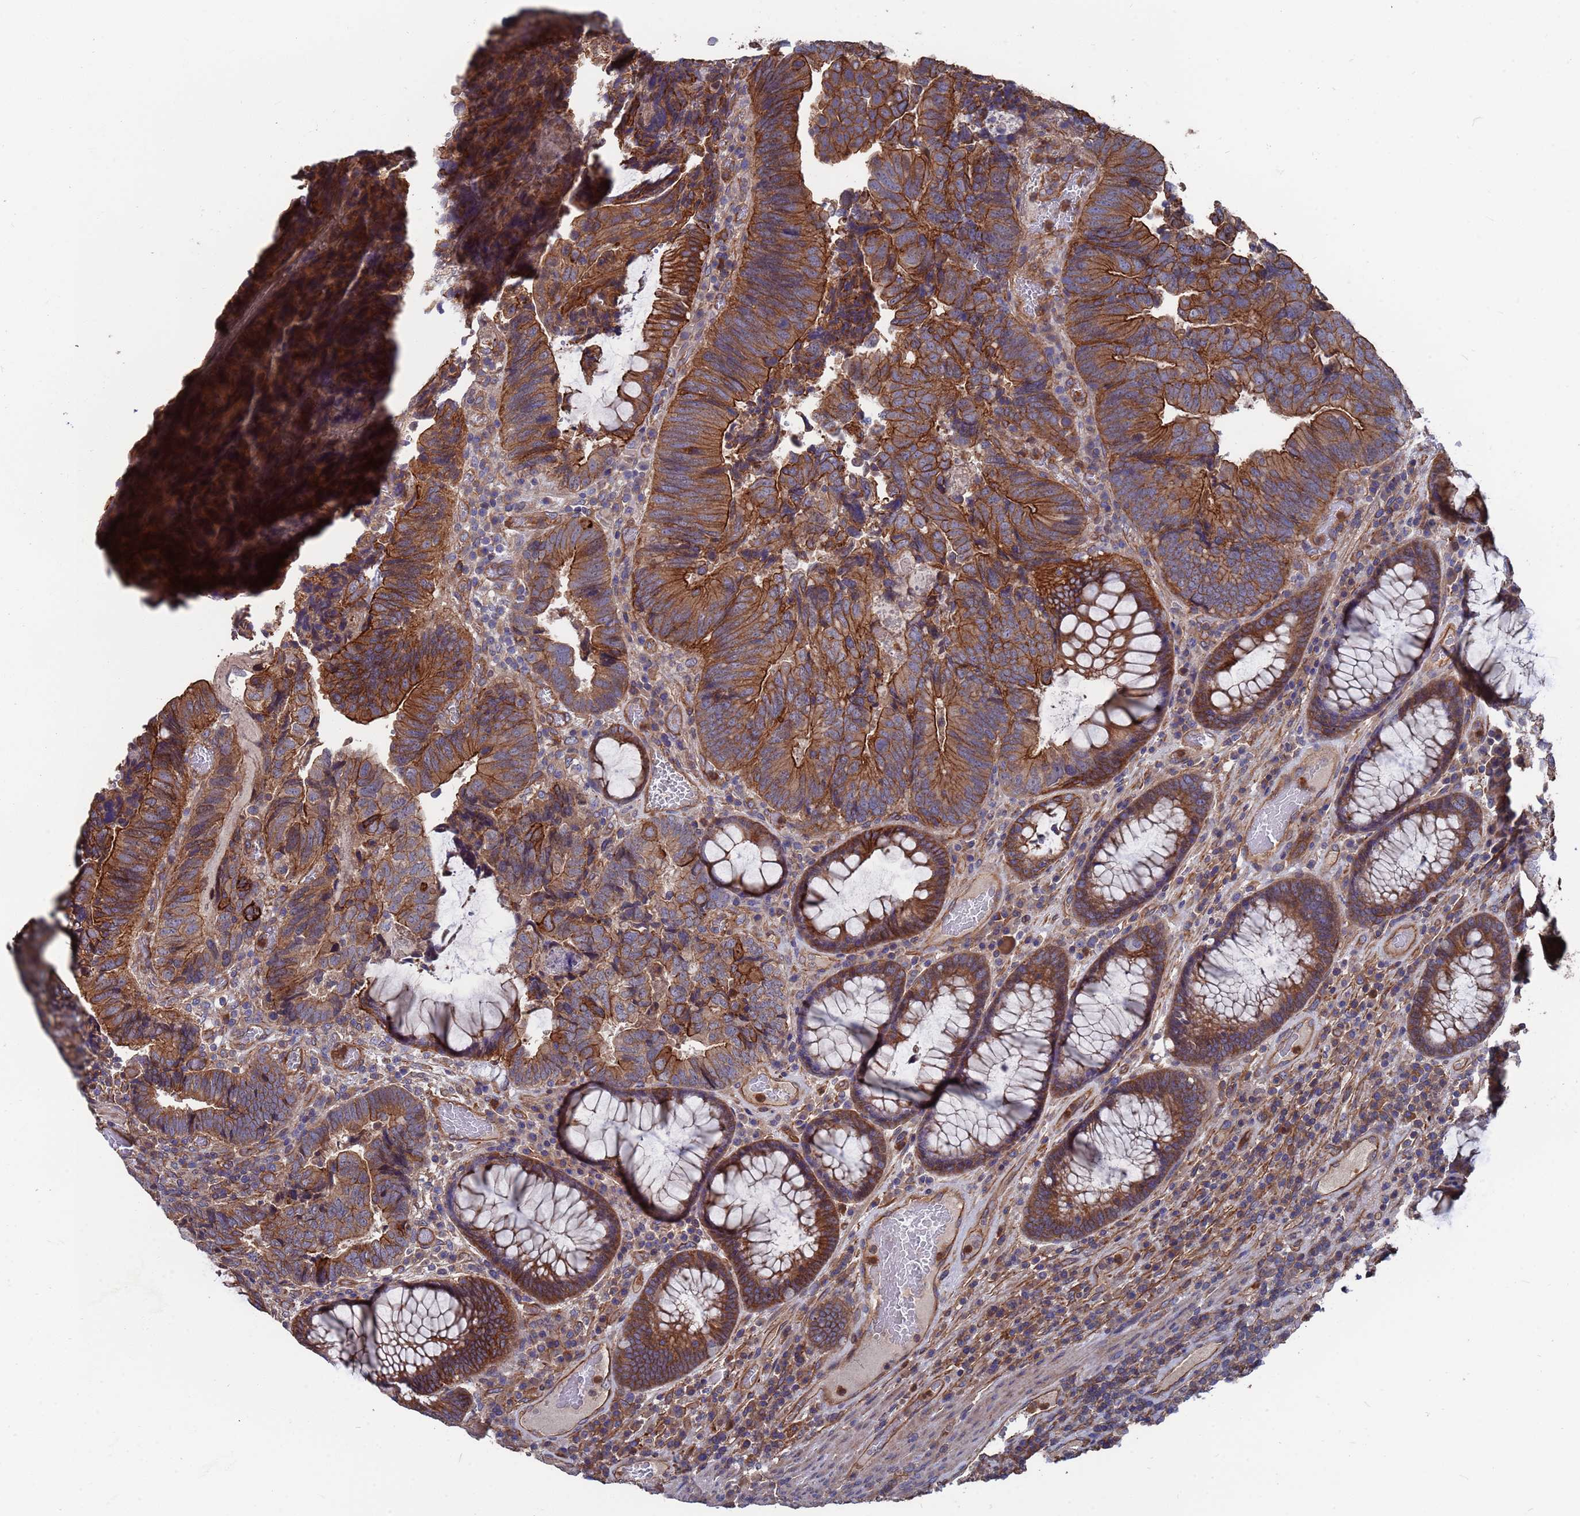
{"staining": {"intensity": "moderate", "quantity": ">75%", "location": "cytoplasmic/membranous"}, "tissue": "colorectal cancer", "cell_type": "Tumor cells", "image_type": "cancer", "snomed": [{"axis": "morphology", "description": "Adenocarcinoma, NOS"}, {"axis": "topography", "description": "Colon"}], "caption": "The image exhibits staining of colorectal cancer, revealing moderate cytoplasmic/membranous protein expression (brown color) within tumor cells.", "gene": "NDUFAF6", "patient": {"sex": "female", "age": 67}}